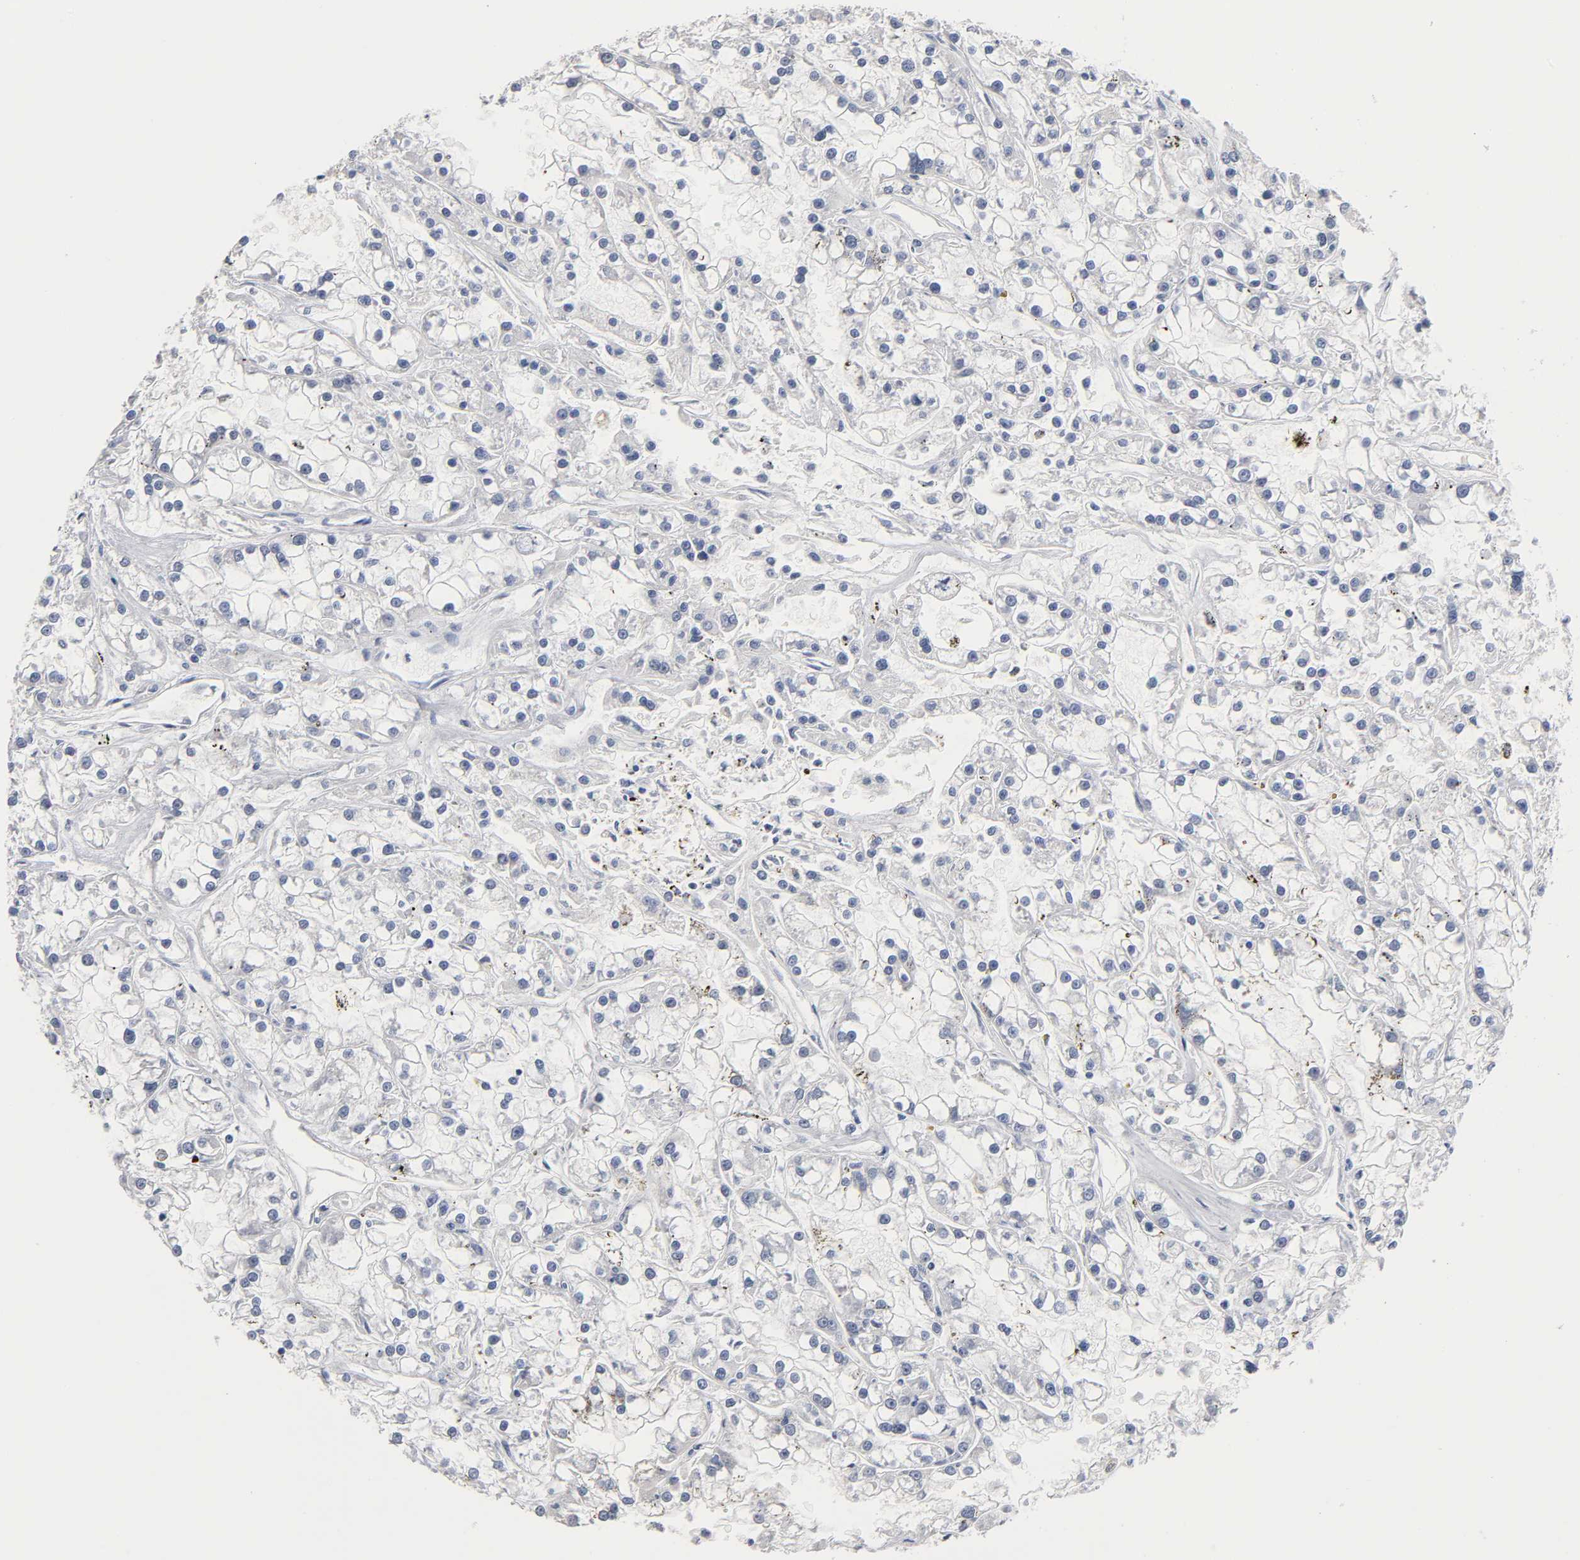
{"staining": {"intensity": "negative", "quantity": "none", "location": "none"}, "tissue": "renal cancer", "cell_type": "Tumor cells", "image_type": "cancer", "snomed": [{"axis": "morphology", "description": "Adenocarcinoma, NOS"}, {"axis": "topography", "description": "Kidney"}], "caption": "The histopathology image displays no staining of tumor cells in renal adenocarcinoma.", "gene": "NFATC1", "patient": {"sex": "female", "age": 52}}